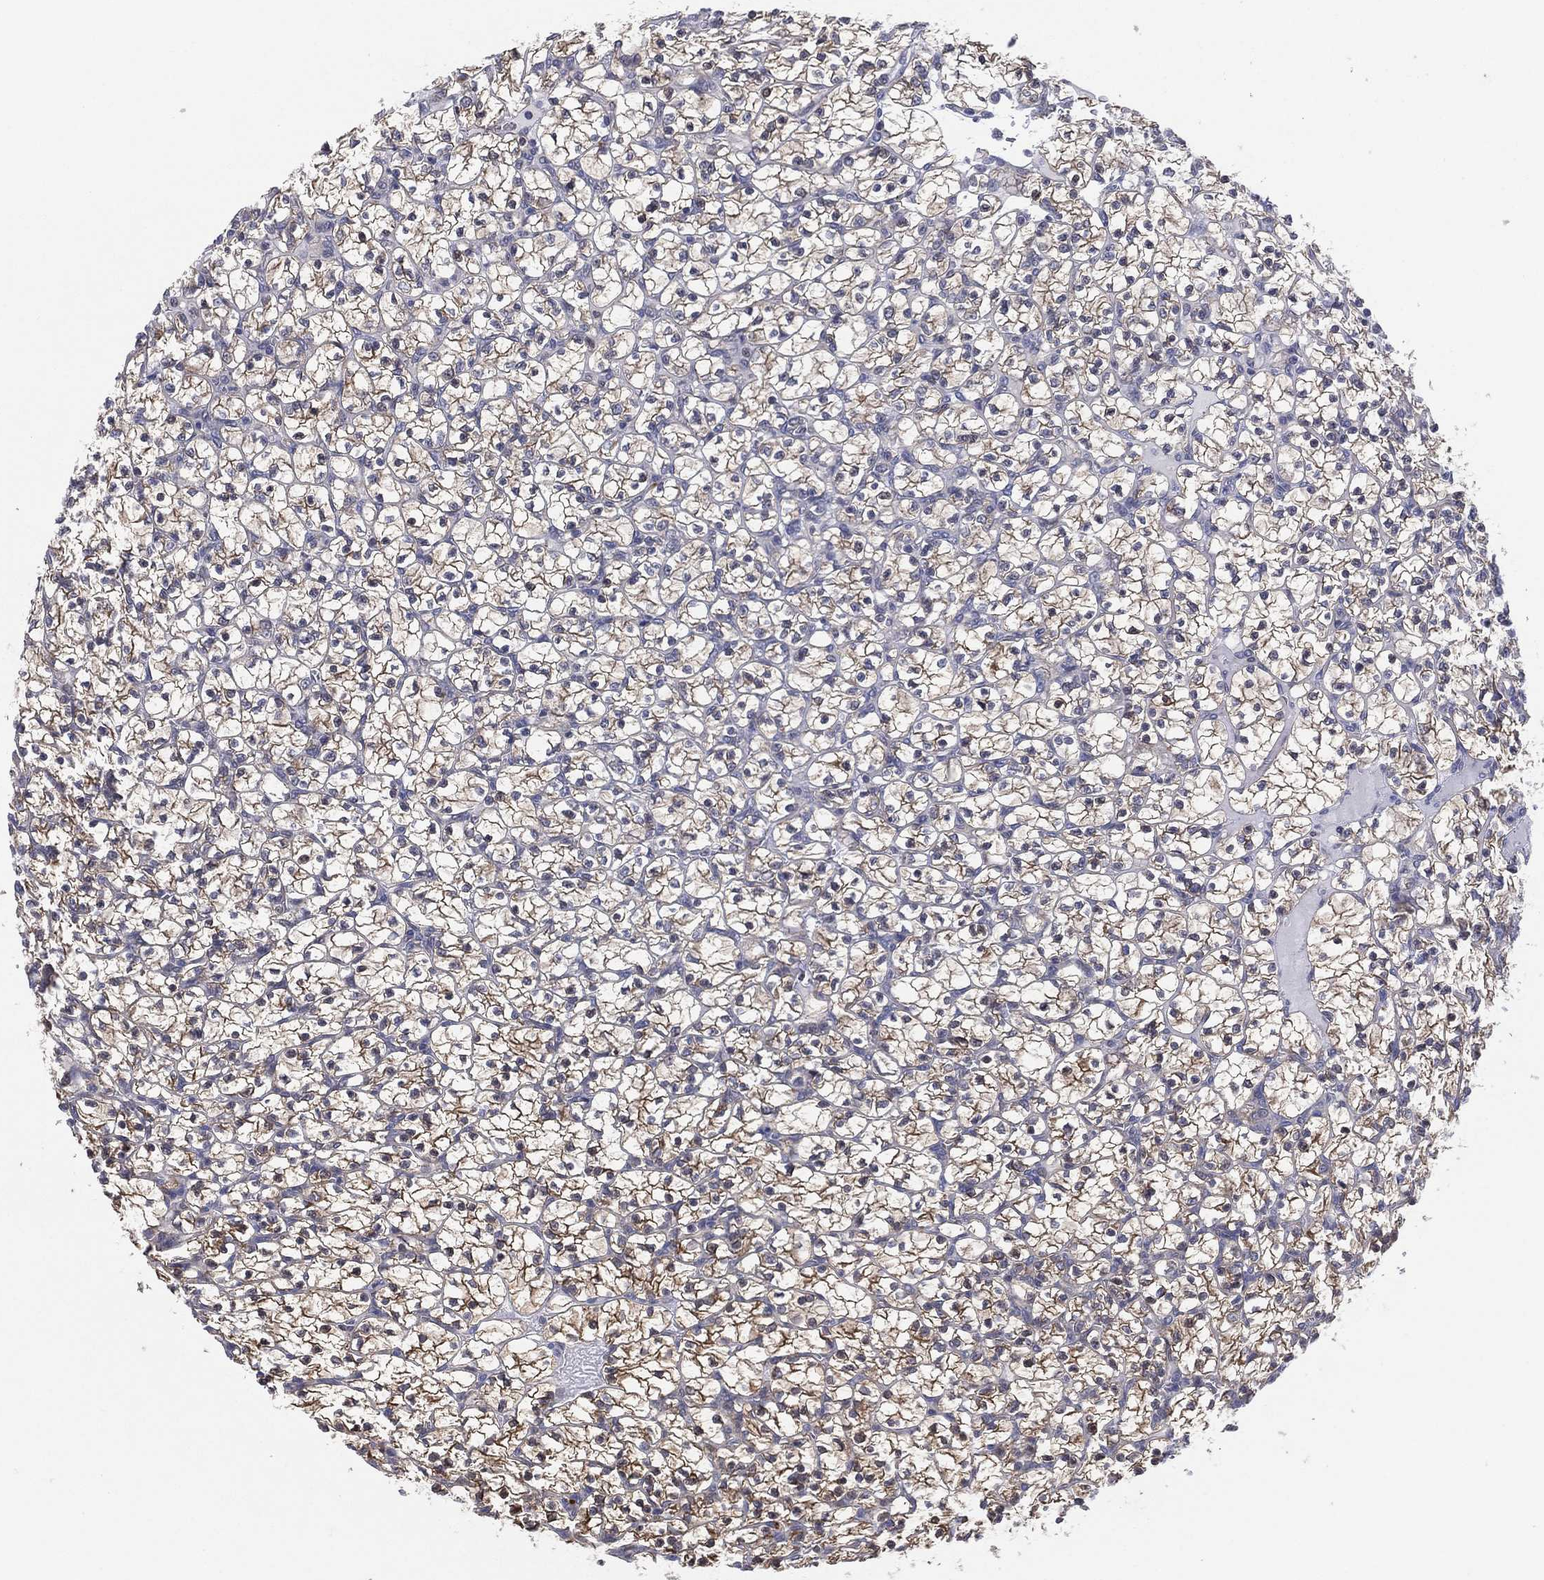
{"staining": {"intensity": "moderate", "quantity": "25%-75%", "location": "cytoplasmic/membranous"}, "tissue": "renal cancer", "cell_type": "Tumor cells", "image_type": "cancer", "snomed": [{"axis": "morphology", "description": "Adenocarcinoma, NOS"}, {"axis": "topography", "description": "Kidney"}], "caption": "There is medium levels of moderate cytoplasmic/membranous positivity in tumor cells of renal cancer, as demonstrated by immunohistochemical staining (brown color).", "gene": "SLC4A4", "patient": {"sex": "female", "age": 89}}